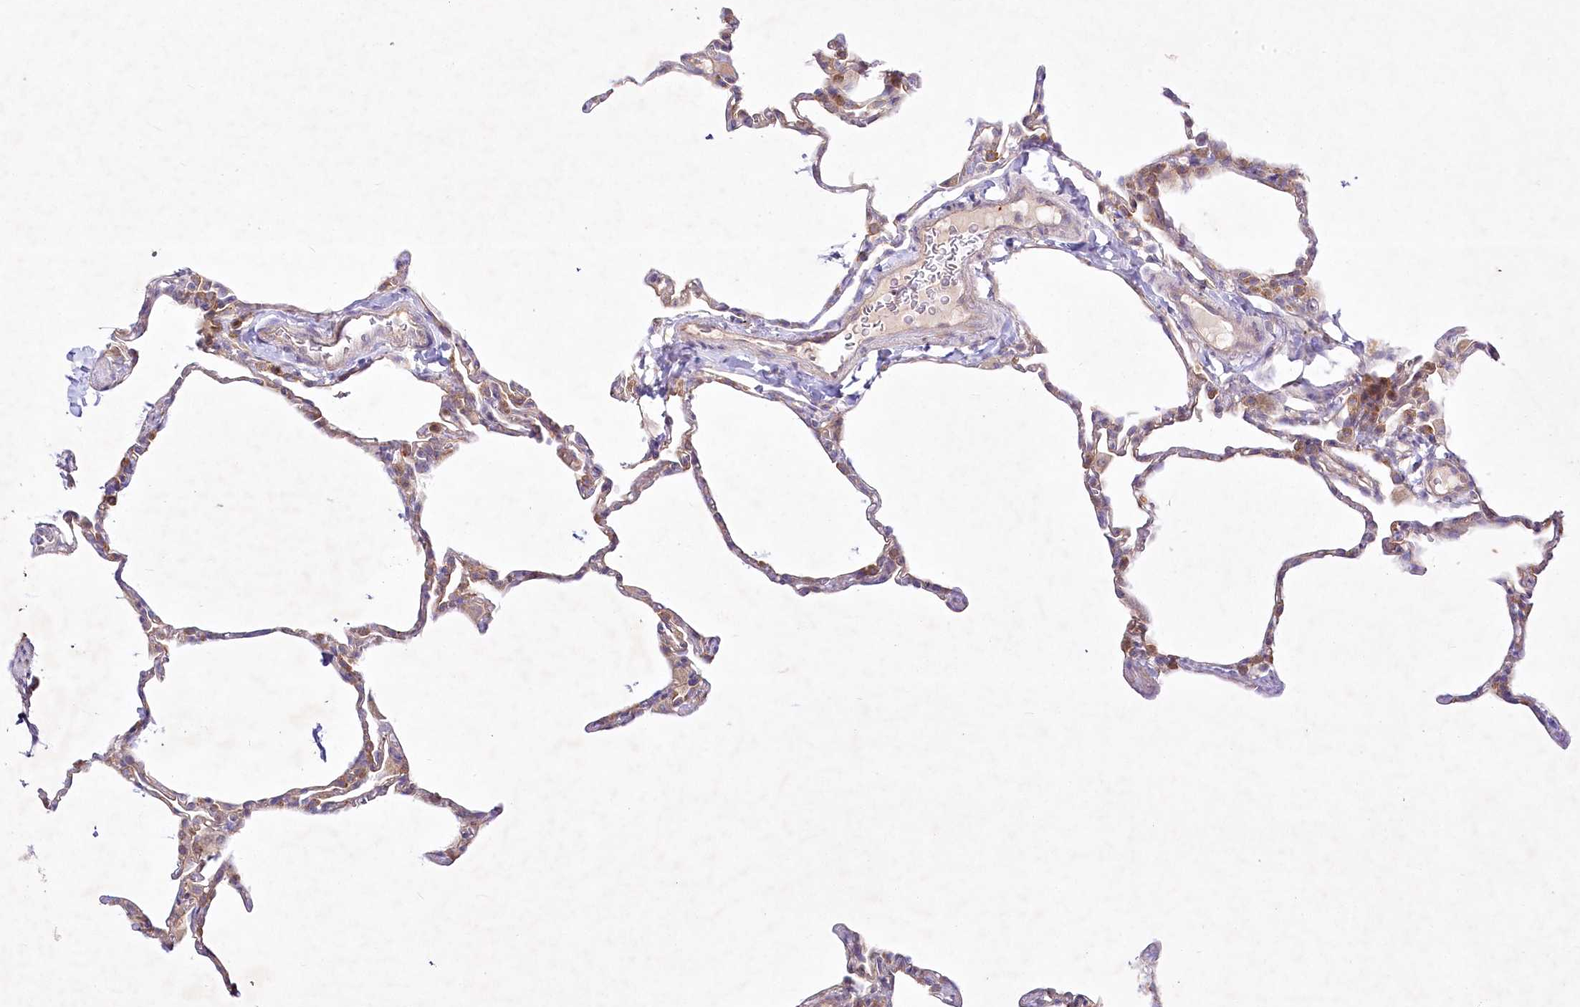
{"staining": {"intensity": "moderate", "quantity": "<25%", "location": "cytoplasmic/membranous"}, "tissue": "lung", "cell_type": "Alveolar cells", "image_type": "normal", "snomed": [{"axis": "morphology", "description": "Normal tissue, NOS"}, {"axis": "topography", "description": "Lung"}], "caption": "Protein expression analysis of benign human lung reveals moderate cytoplasmic/membranous expression in about <25% of alveolar cells.", "gene": "PYROXD1", "patient": {"sex": "male", "age": 20}}